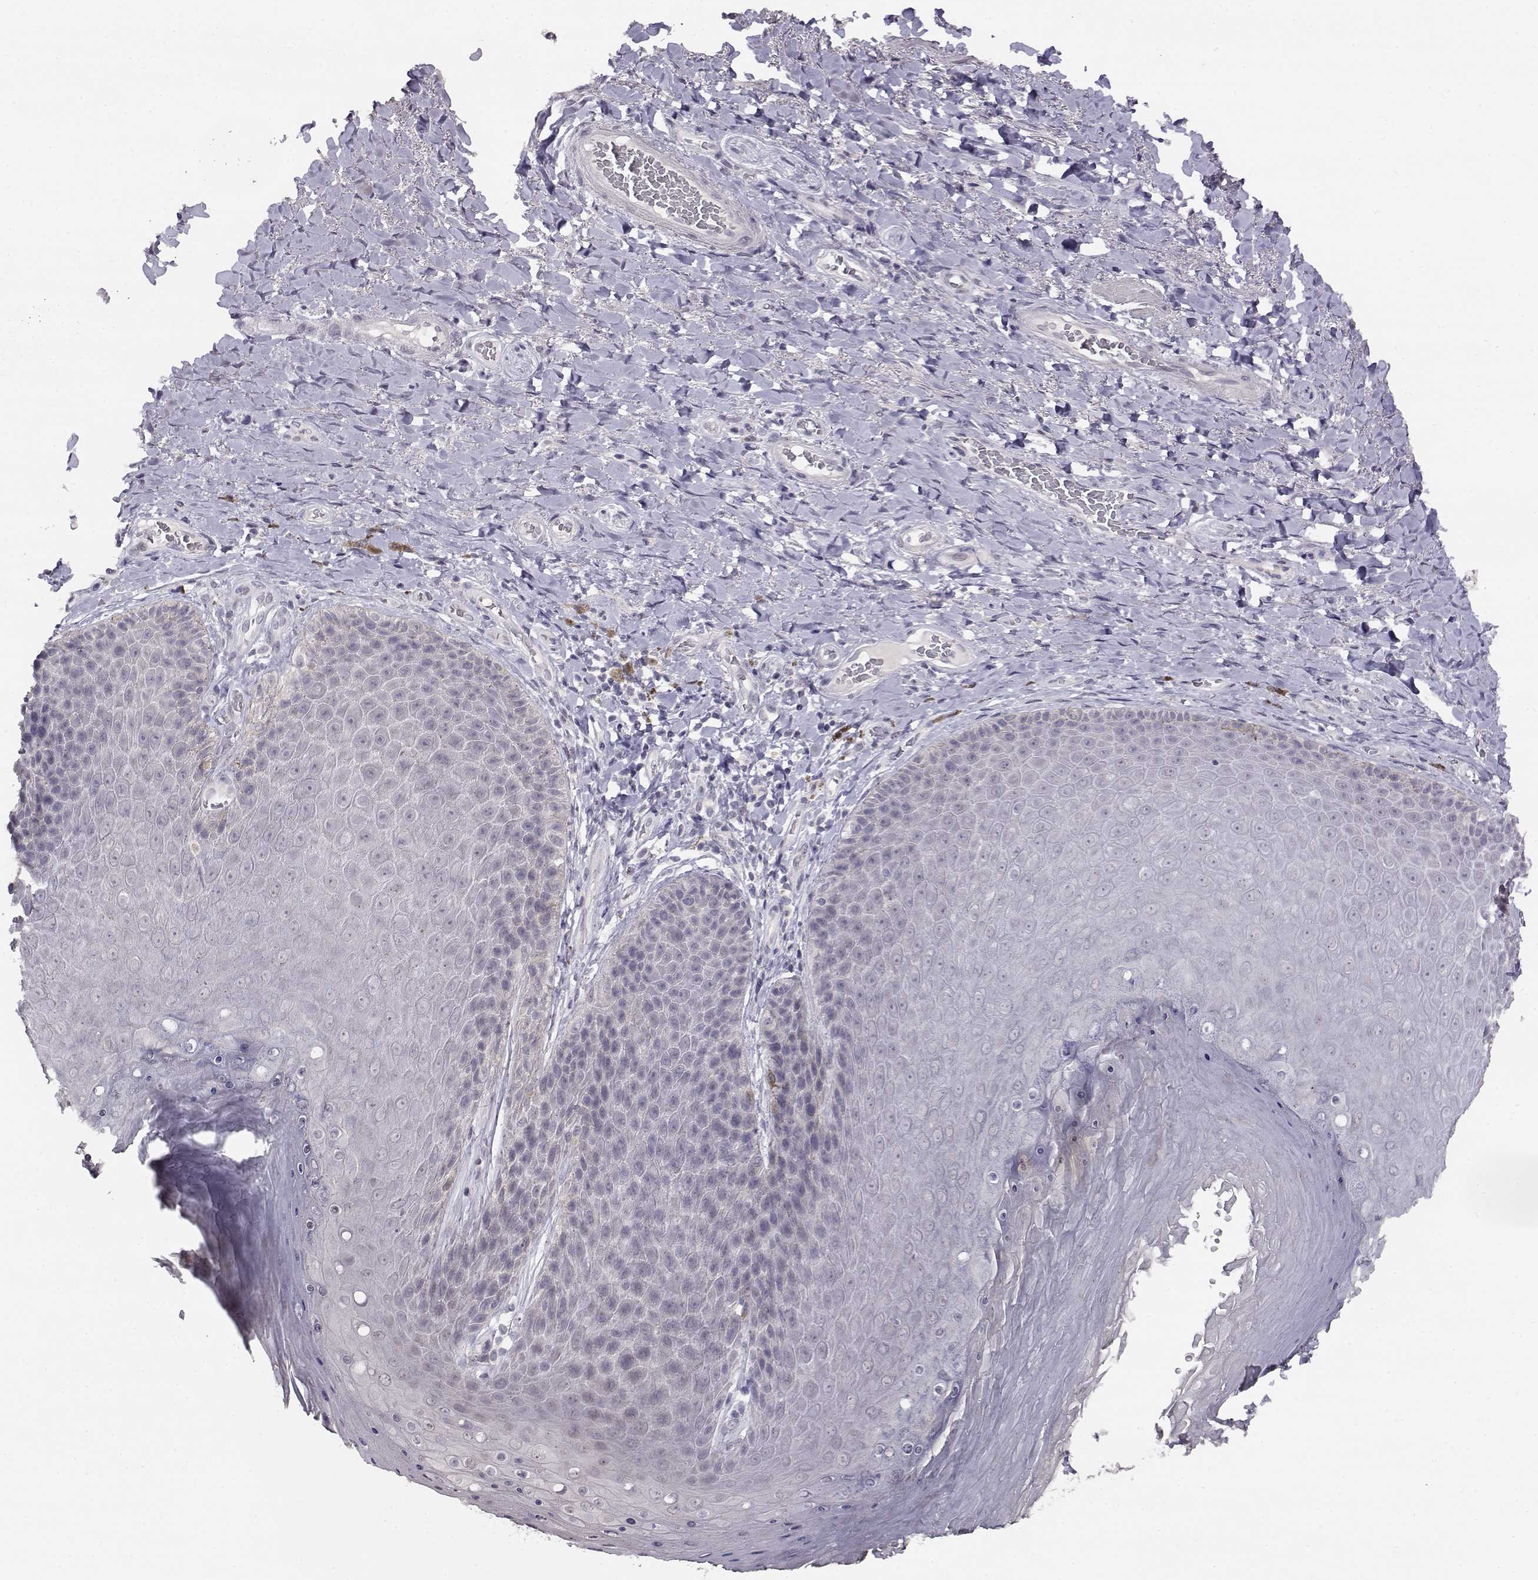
{"staining": {"intensity": "negative", "quantity": "none", "location": "none"}, "tissue": "skin", "cell_type": "Epidermal cells", "image_type": "normal", "snomed": [{"axis": "morphology", "description": "Normal tissue, NOS"}, {"axis": "topography", "description": "Skeletal muscle"}, {"axis": "topography", "description": "Anal"}, {"axis": "topography", "description": "Peripheral nerve tissue"}], "caption": "Immunohistochemistry (IHC) image of benign human skin stained for a protein (brown), which reveals no positivity in epidermal cells. (DAB (3,3'-diaminobenzidine) immunohistochemistry visualized using brightfield microscopy, high magnification).", "gene": "RHOXF2", "patient": {"sex": "male", "age": 53}}